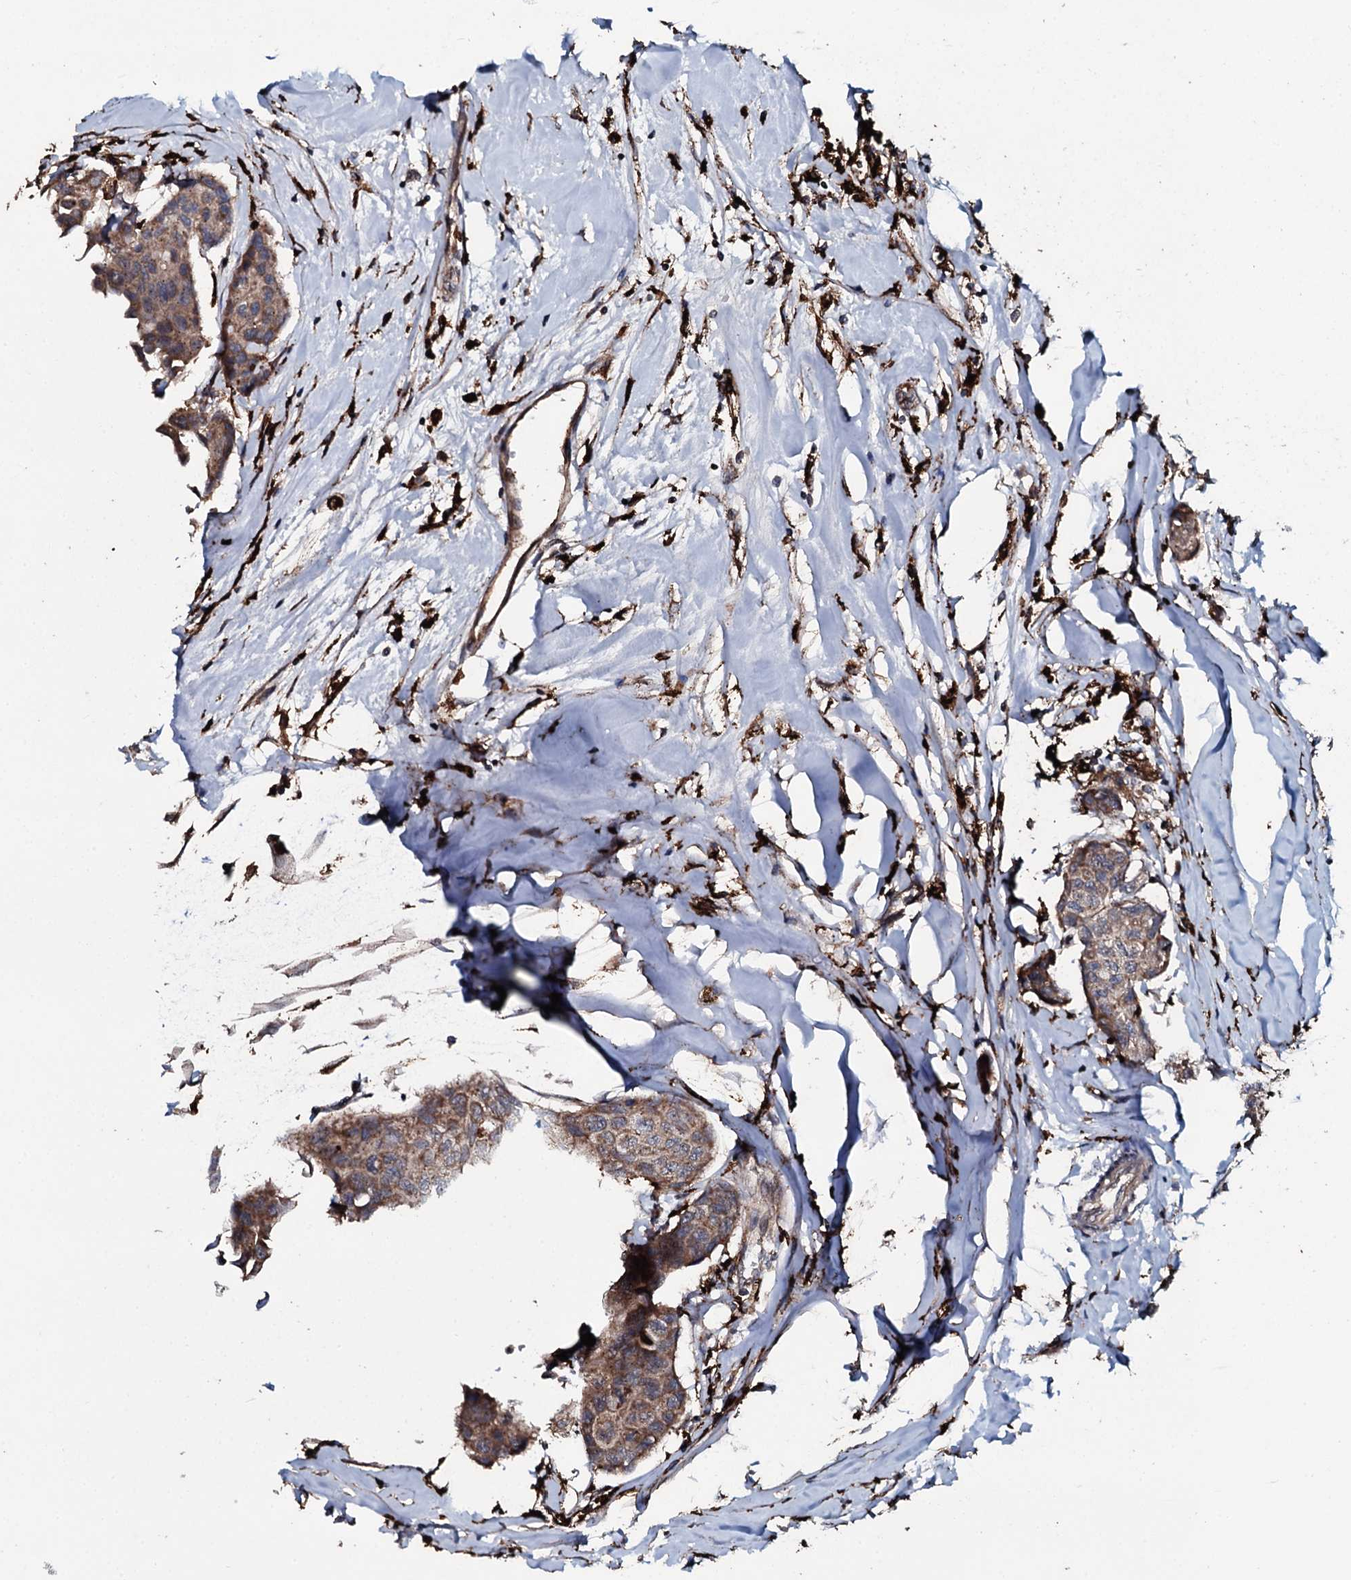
{"staining": {"intensity": "weak", "quantity": ">75%", "location": "cytoplasmic/membranous"}, "tissue": "breast cancer", "cell_type": "Tumor cells", "image_type": "cancer", "snomed": [{"axis": "morphology", "description": "Duct carcinoma"}, {"axis": "topography", "description": "Breast"}], "caption": "Protein analysis of invasive ductal carcinoma (breast) tissue displays weak cytoplasmic/membranous positivity in approximately >75% of tumor cells.", "gene": "TPGS2", "patient": {"sex": "female", "age": 80}}